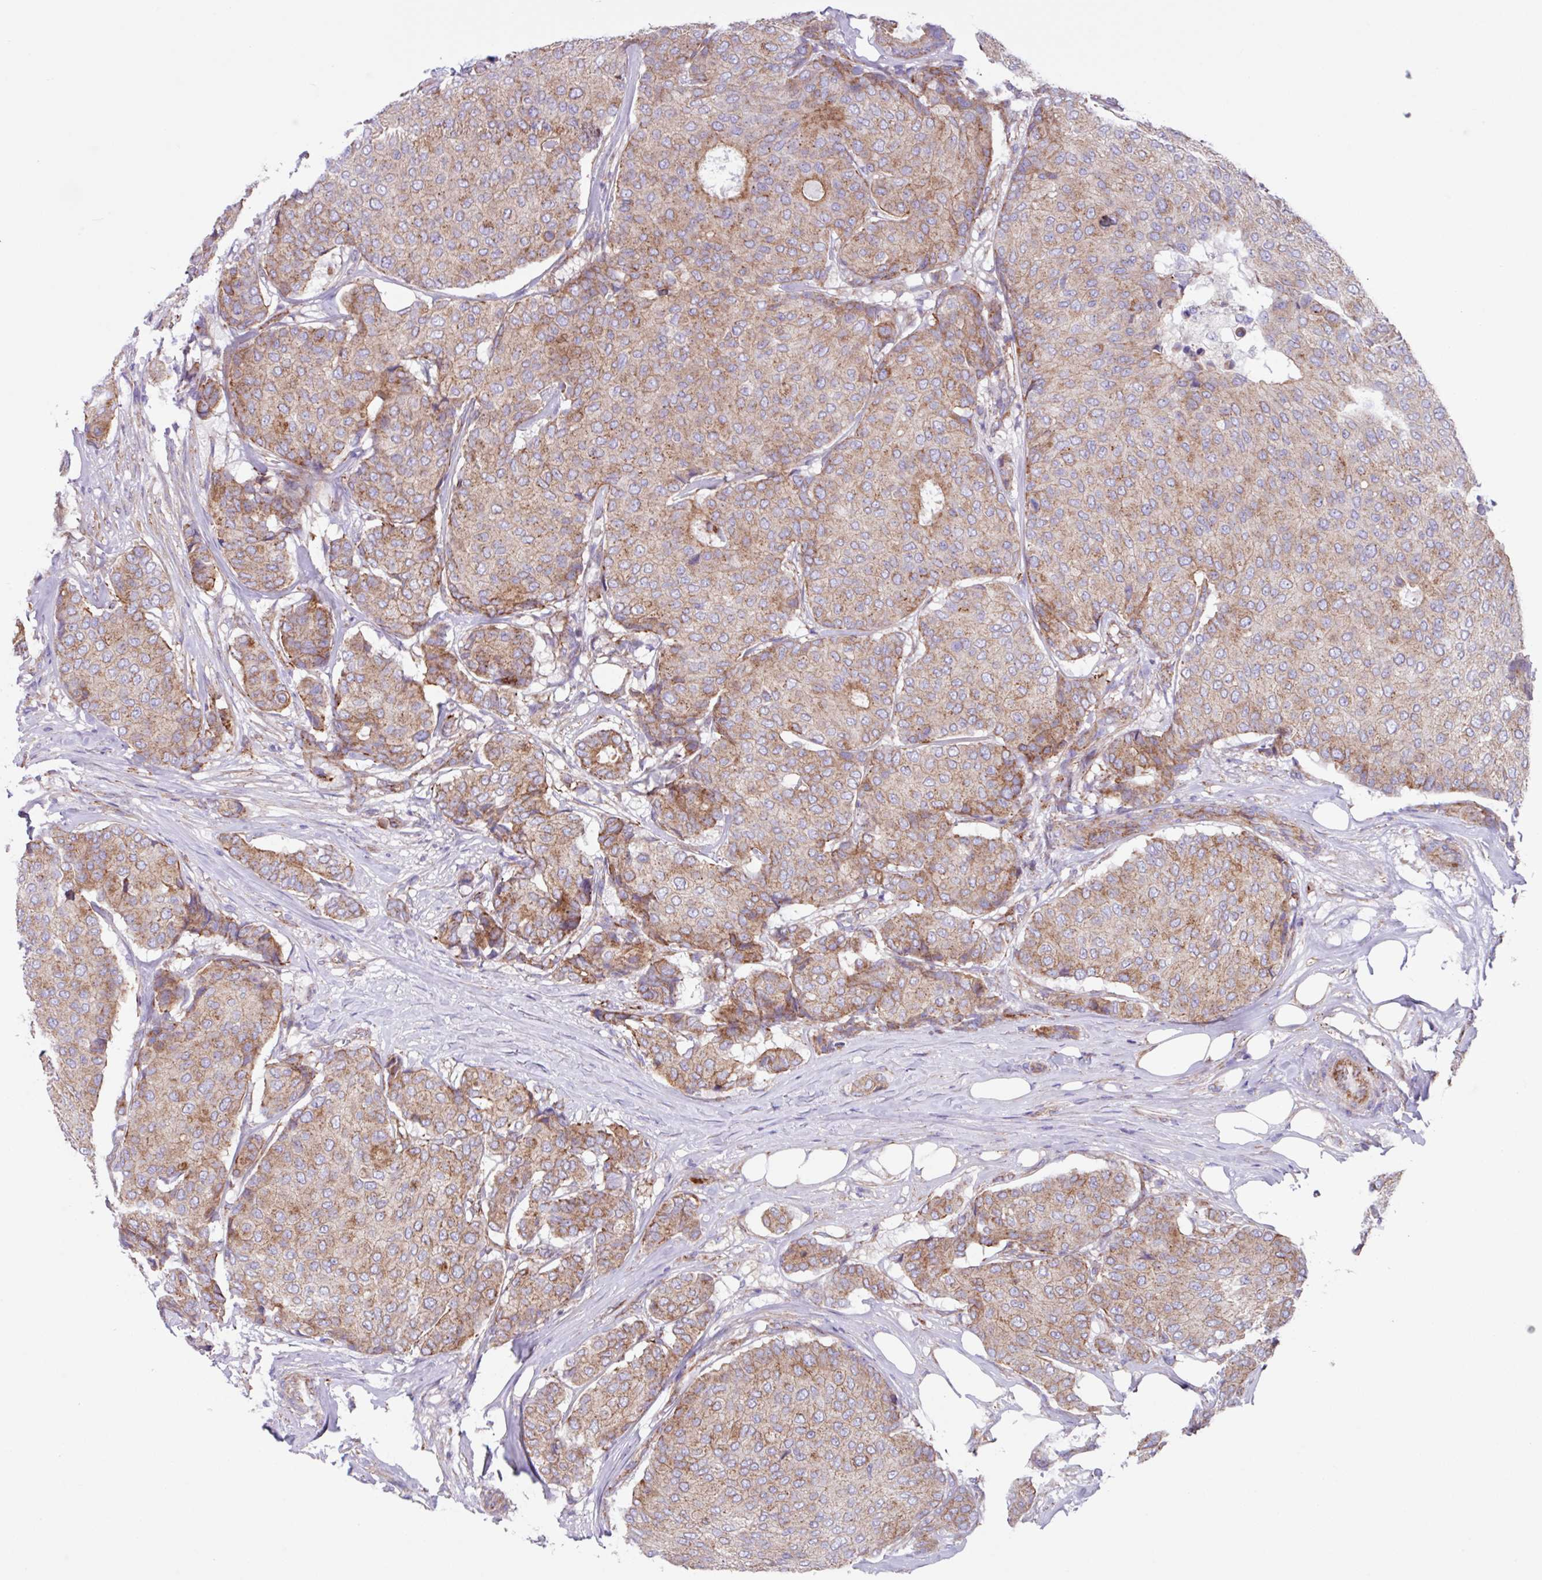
{"staining": {"intensity": "moderate", "quantity": "25%-75%", "location": "cytoplasmic/membranous"}, "tissue": "breast cancer", "cell_type": "Tumor cells", "image_type": "cancer", "snomed": [{"axis": "morphology", "description": "Duct carcinoma"}, {"axis": "topography", "description": "Breast"}], "caption": "Immunohistochemistry image of neoplastic tissue: infiltrating ductal carcinoma (breast) stained using immunohistochemistry shows medium levels of moderate protein expression localized specifically in the cytoplasmic/membranous of tumor cells, appearing as a cytoplasmic/membranous brown color.", "gene": "OTULIN", "patient": {"sex": "female", "age": 75}}